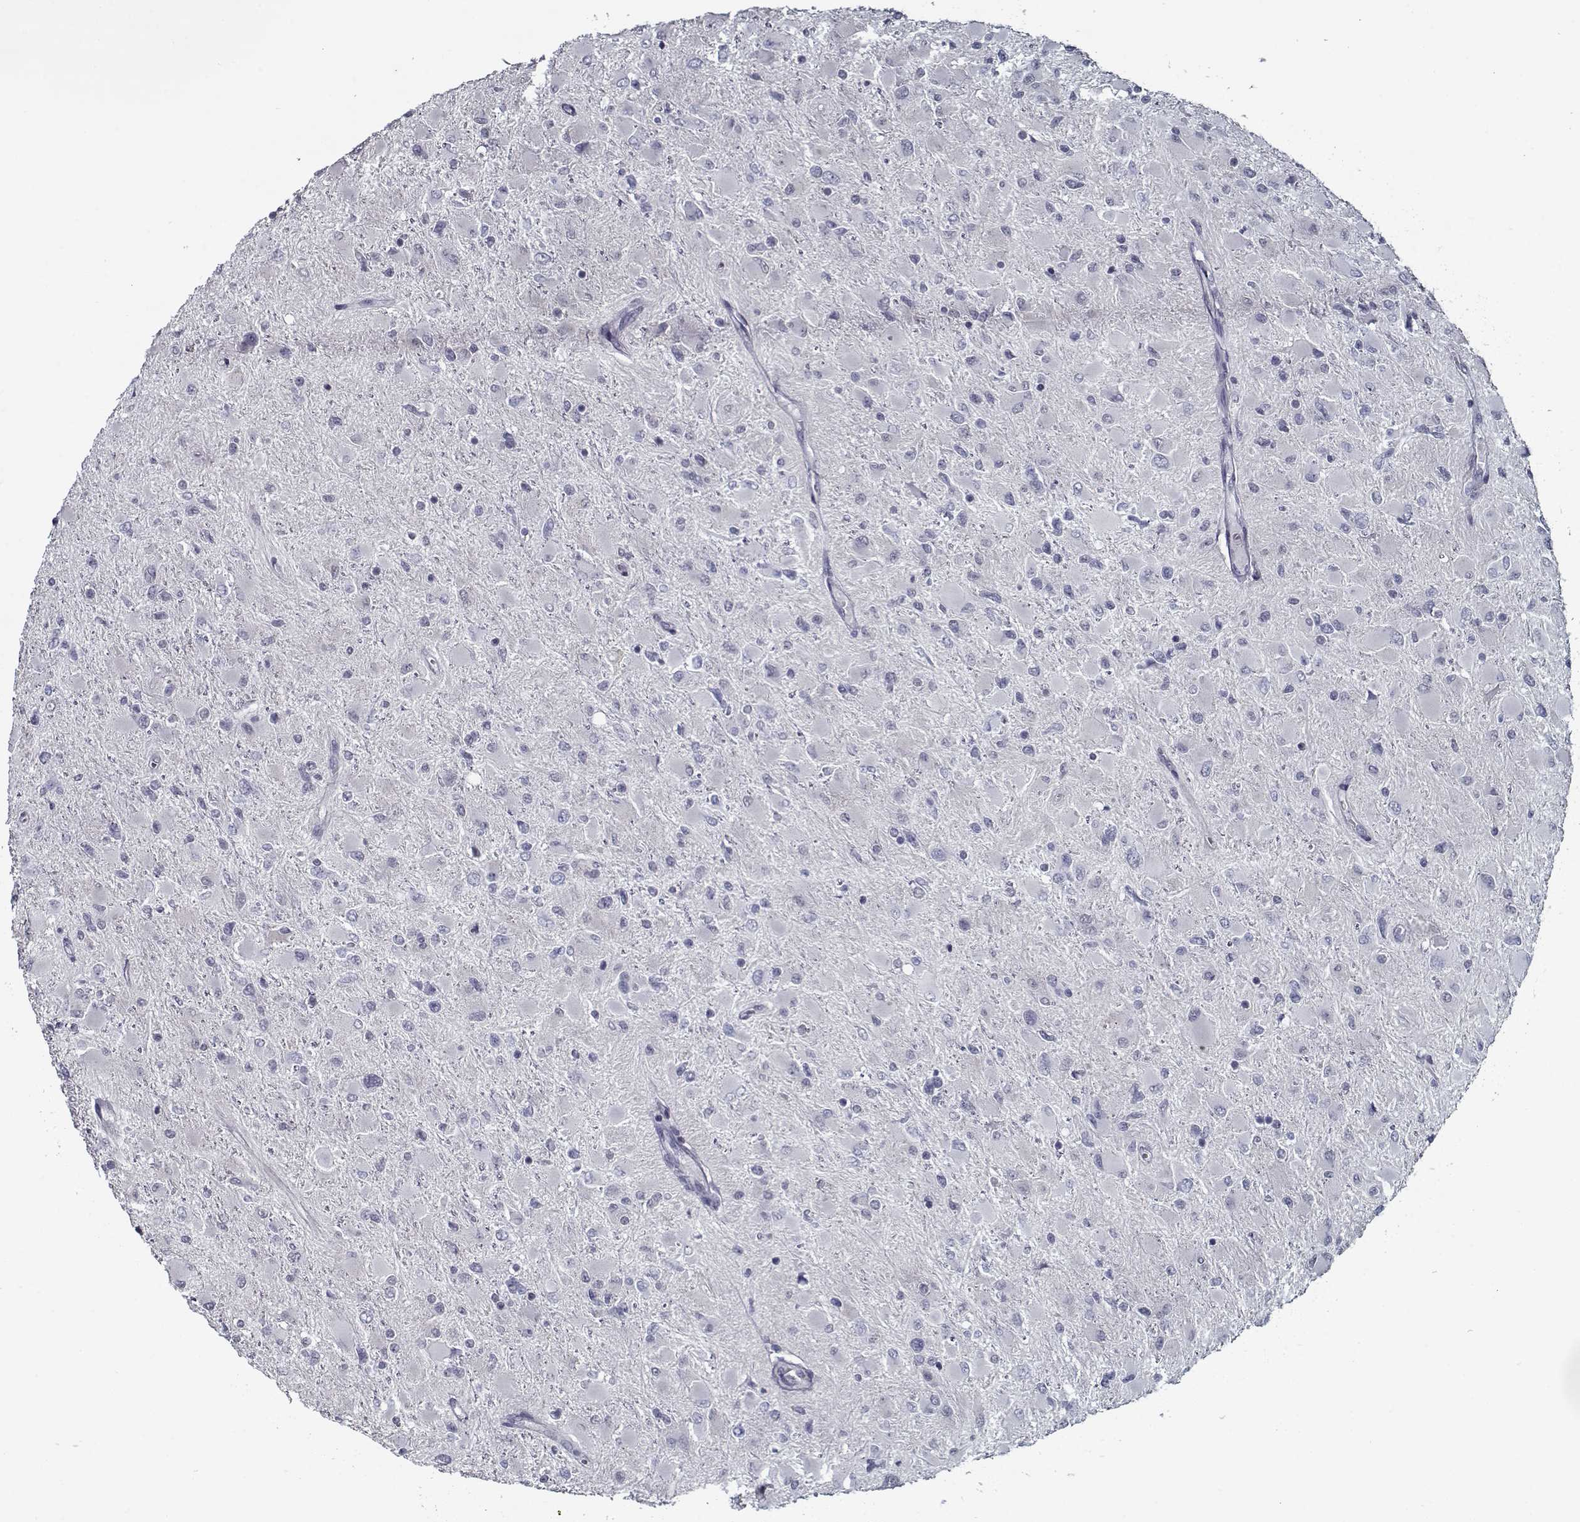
{"staining": {"intensity": "negative", "quantity": "none", "location": "none"}, "tissue": "glioma", "cell_type": "Tumor cells", "image_type": "cancer", "snomed": [{"axis": "morphology", "description": "Glioma, malignant, High grade"}, {"axis": "topography", "description": "Cerebral cortex"}], "caption": "Immunohistochemistry of glioma displays no staining in tumor cells. Brightfield microscopy of immunohistochemistry (IHC) stained with DAB (3,3'-diaminobenzidine) (brown) and hematoxylin (blue), captured at high magnification.", "gene": "SEC16B", "patient": {"sex": "female", "age": 36}}